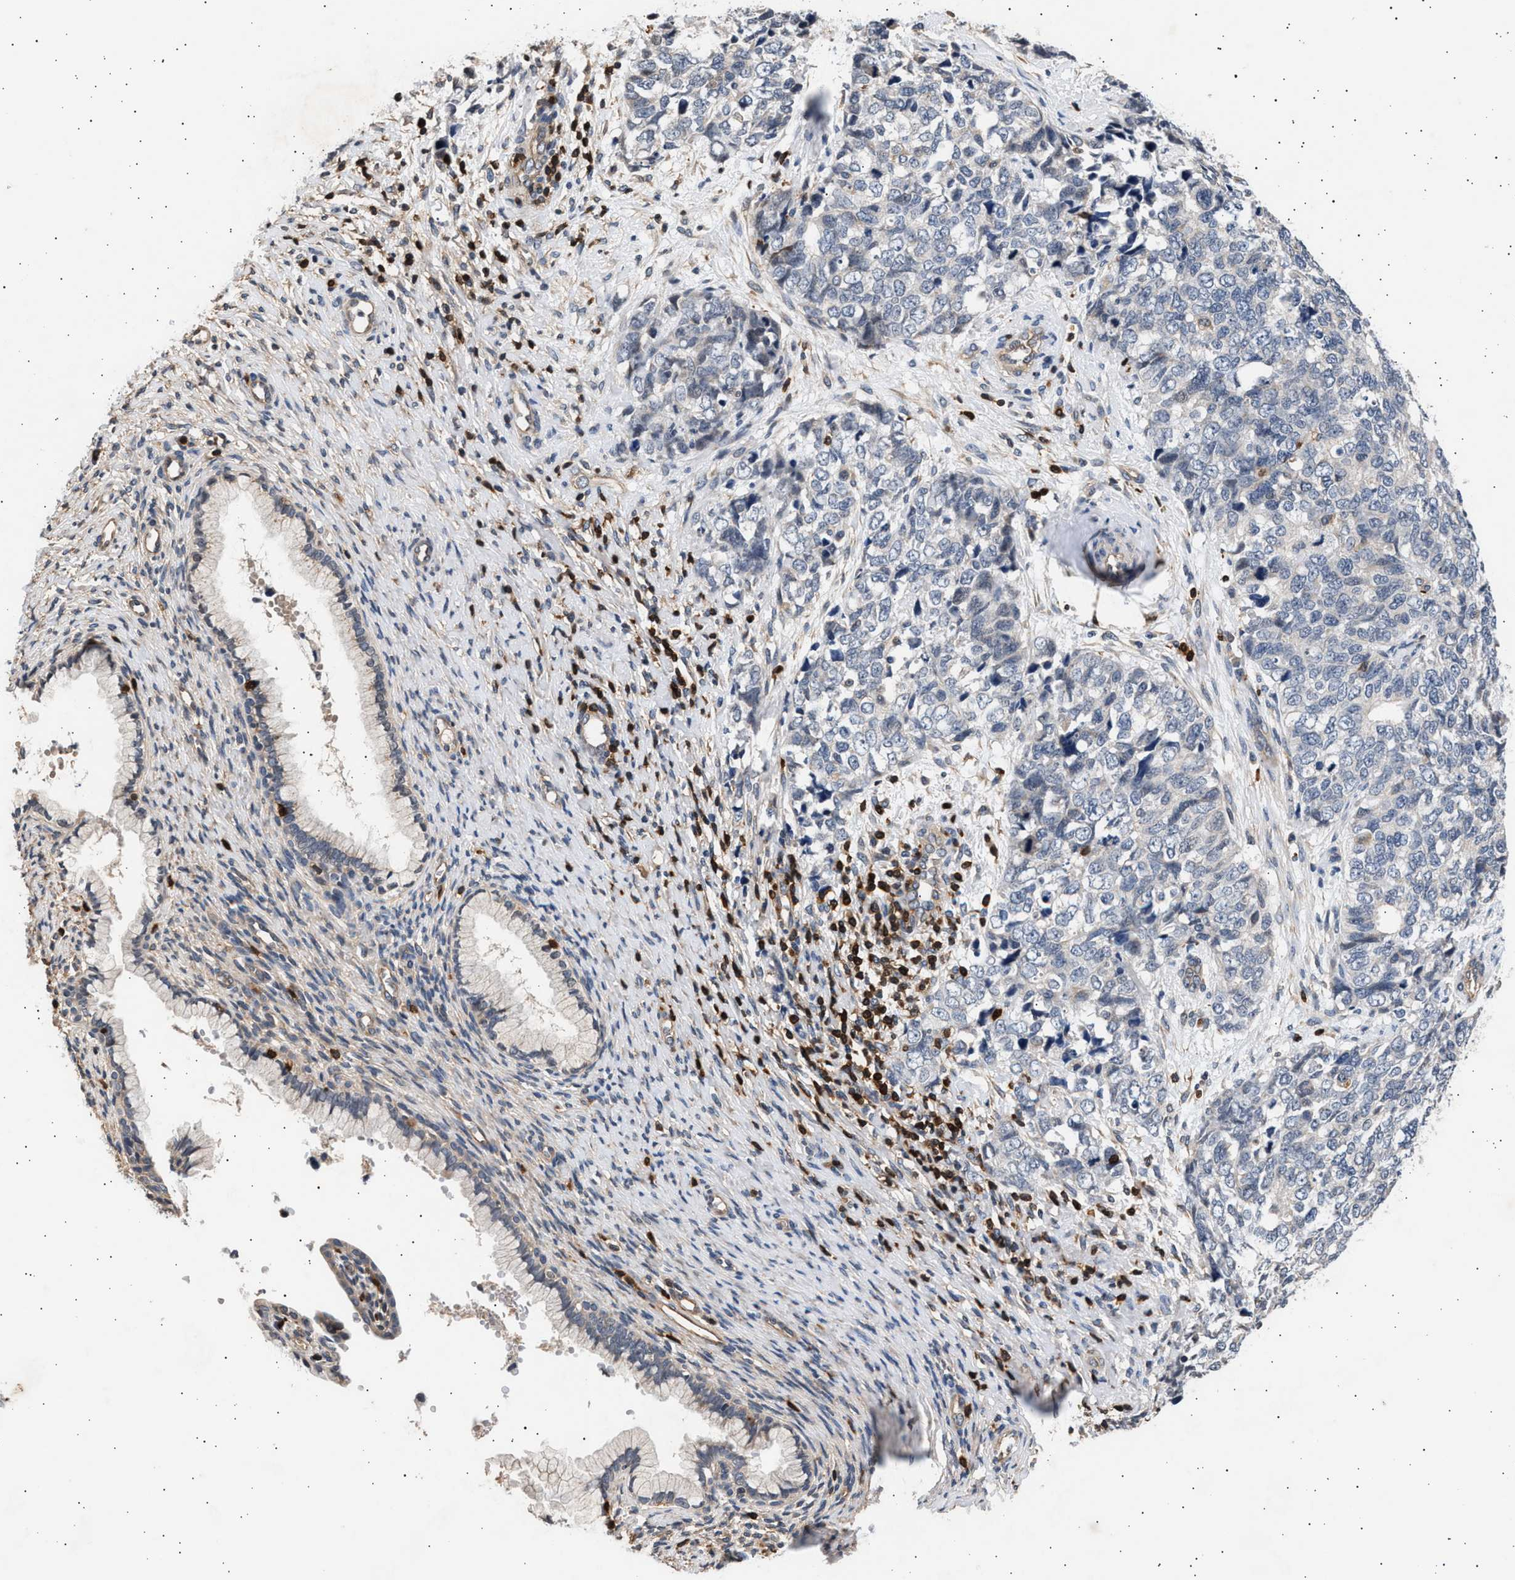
{"staining": {"intensity": "negative", "quantity": "none", "location": "none"}, "tissue": "cervical cancer", "cell_type": "Tumor cells", "image_type": "cancer", "snomed": [{"axis": "morphology", "description": "Squamous cell carcinoma, NOS"}, {"axis": "topography", "description": "Cervix"}], "caption": "Tumor cells are negative for brown protein staining in cervical cancer (squamous cell carcinoma).", "gene": "GRAP2", "patient": {"sex": "female", "age": 63}}